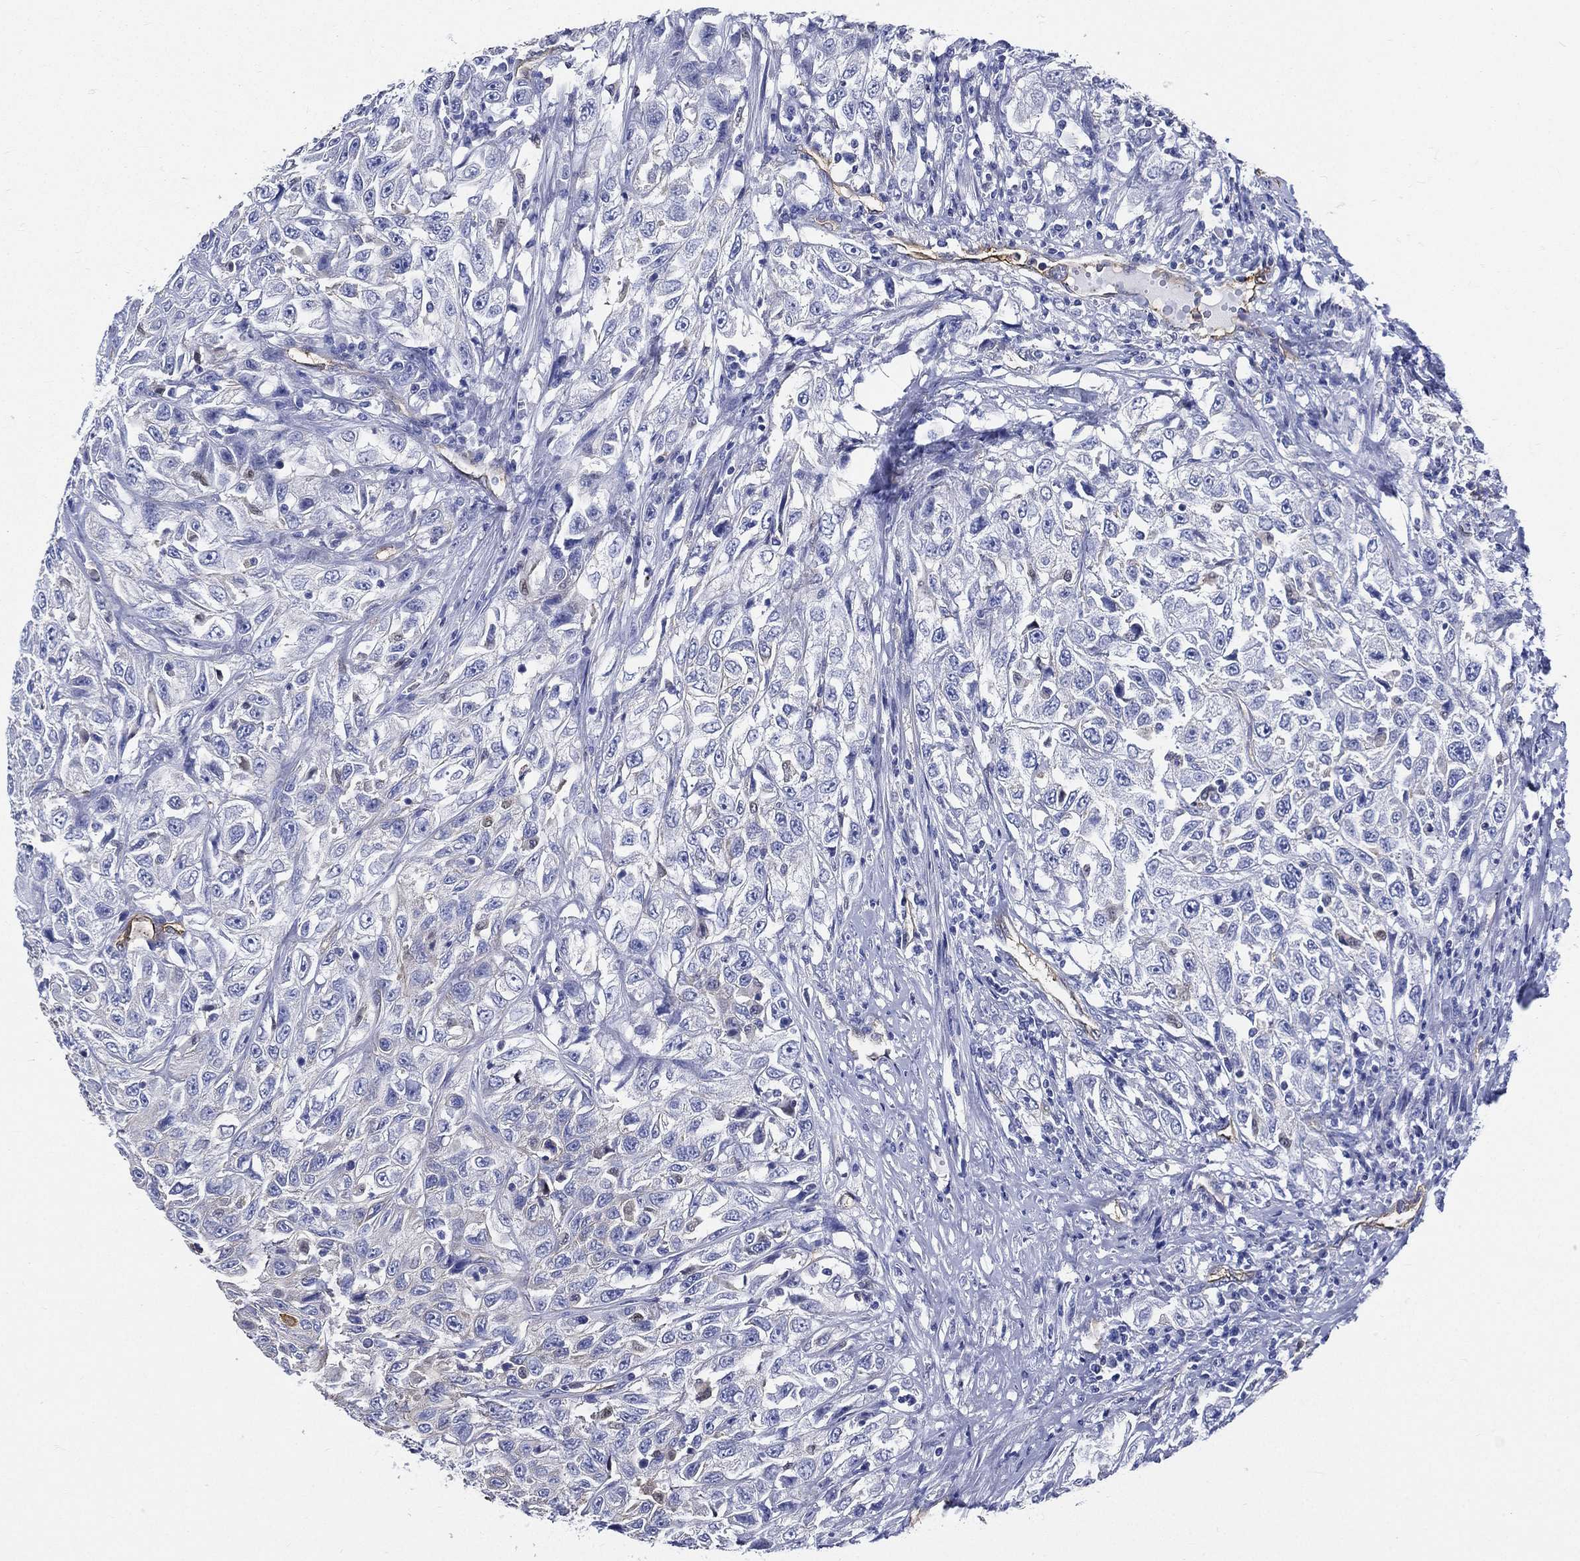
{"staining": {"intensity": "negative", "quantity": "none", "location": "none"}, "tissue": "urothelial cancer", "cell_type": "Tumor cells", "image_type": "cancer", "snomed": [{"axis": "morphology", "description": "Urothelial carcinoma, High grade"}, {"axis": "topography", "description": "Urinary bladder"}], "caption": "A high-resolution photomicrograph shows immunohistochemistry (IHC) staining of urothelial cancer, which exhibits no significant staining in tumor cells. (Brightfield microscopy of DAB immunohistochemistry (IHC) at high magnification).", "gene": "NEDD9", "patient": {"sex": "female", "age": 56}}